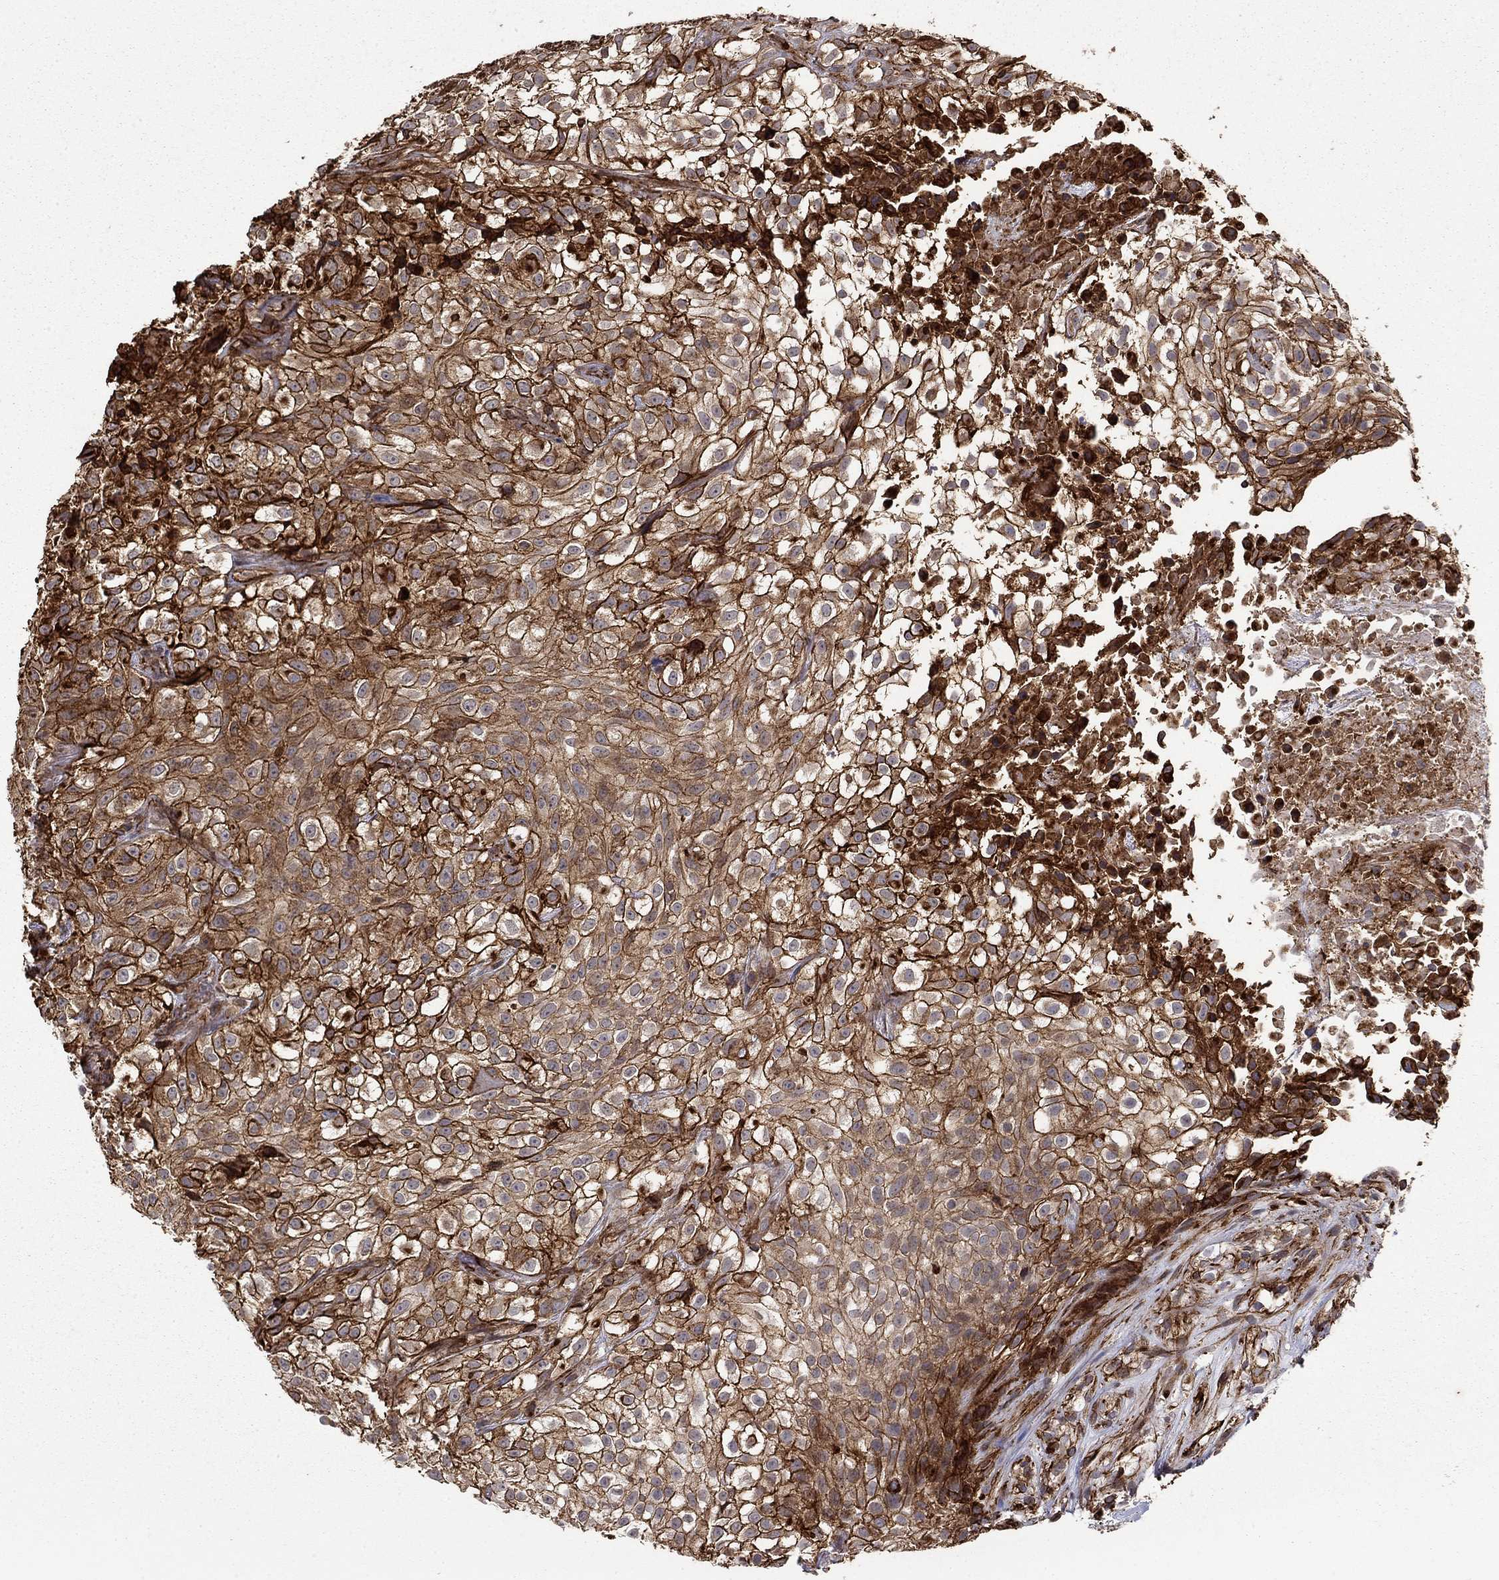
{"staining": {"intensity": "strong", "quantity": ">75%", "location": "cytoplasmic/membranous"}, "tissue": "urothelial cancer", "cell_type": "Tumor cells", "image_type": "cancer", "snomed": [{"axis": "morphology", "description": "Urothelial carcinoma, High grade"}, {"axis": "topography", "description": "Urinary bladder"}], "caption": "A brown stain highlights strong cytoplasmic/membranous expression of a protein in human urothelial carcinoma (high-grade) tumor cells. The protein is shown in brown color, while the nuclei are stained blue.", "gene": "ADM", "patient": {"sex": "male", "age": 56}}